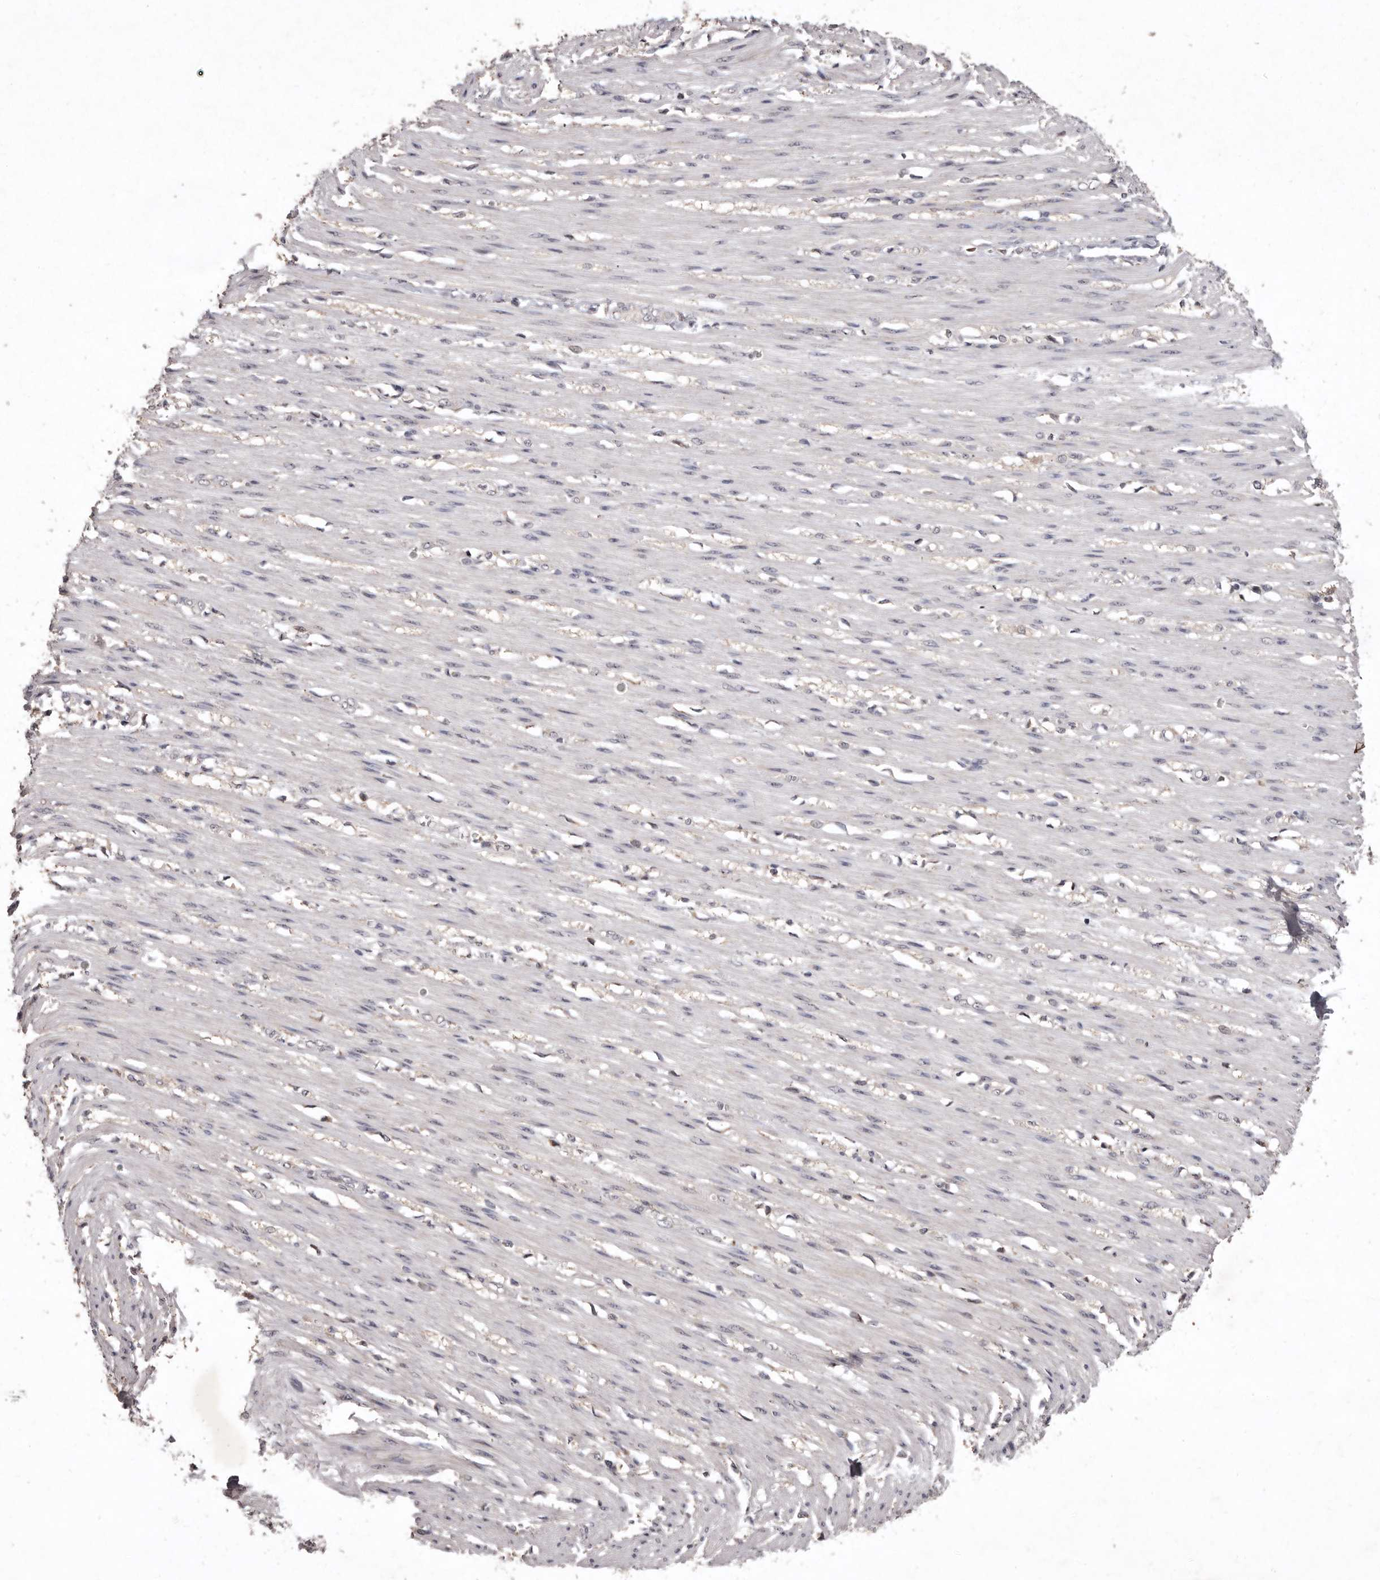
{"staining": {"intensity": "negative", "quantity": "none", "location": "none"}, "tissue": "smooth muscle", "cell_type": "Smooth muscle cells", "image_type": "normal", "snomed": [{"axis": "morphology", "description": "Normal tissue, NOS"}, {"axis": "morphology", "description": "Adenocarcinoma, NOS"}, {"axis": "topography", "description": "Colon"}, {"axis": "topography", "description": "Peripheral nerve tissue"}], "caption": "High power microscopy micrograph of an immunohistochemistry photomicrograph of normal smooth muscle, revealing no significant staining in smooth muscle cells.", "gene": "FLAD1", "patient": {"sex": "male", "age": 14}}